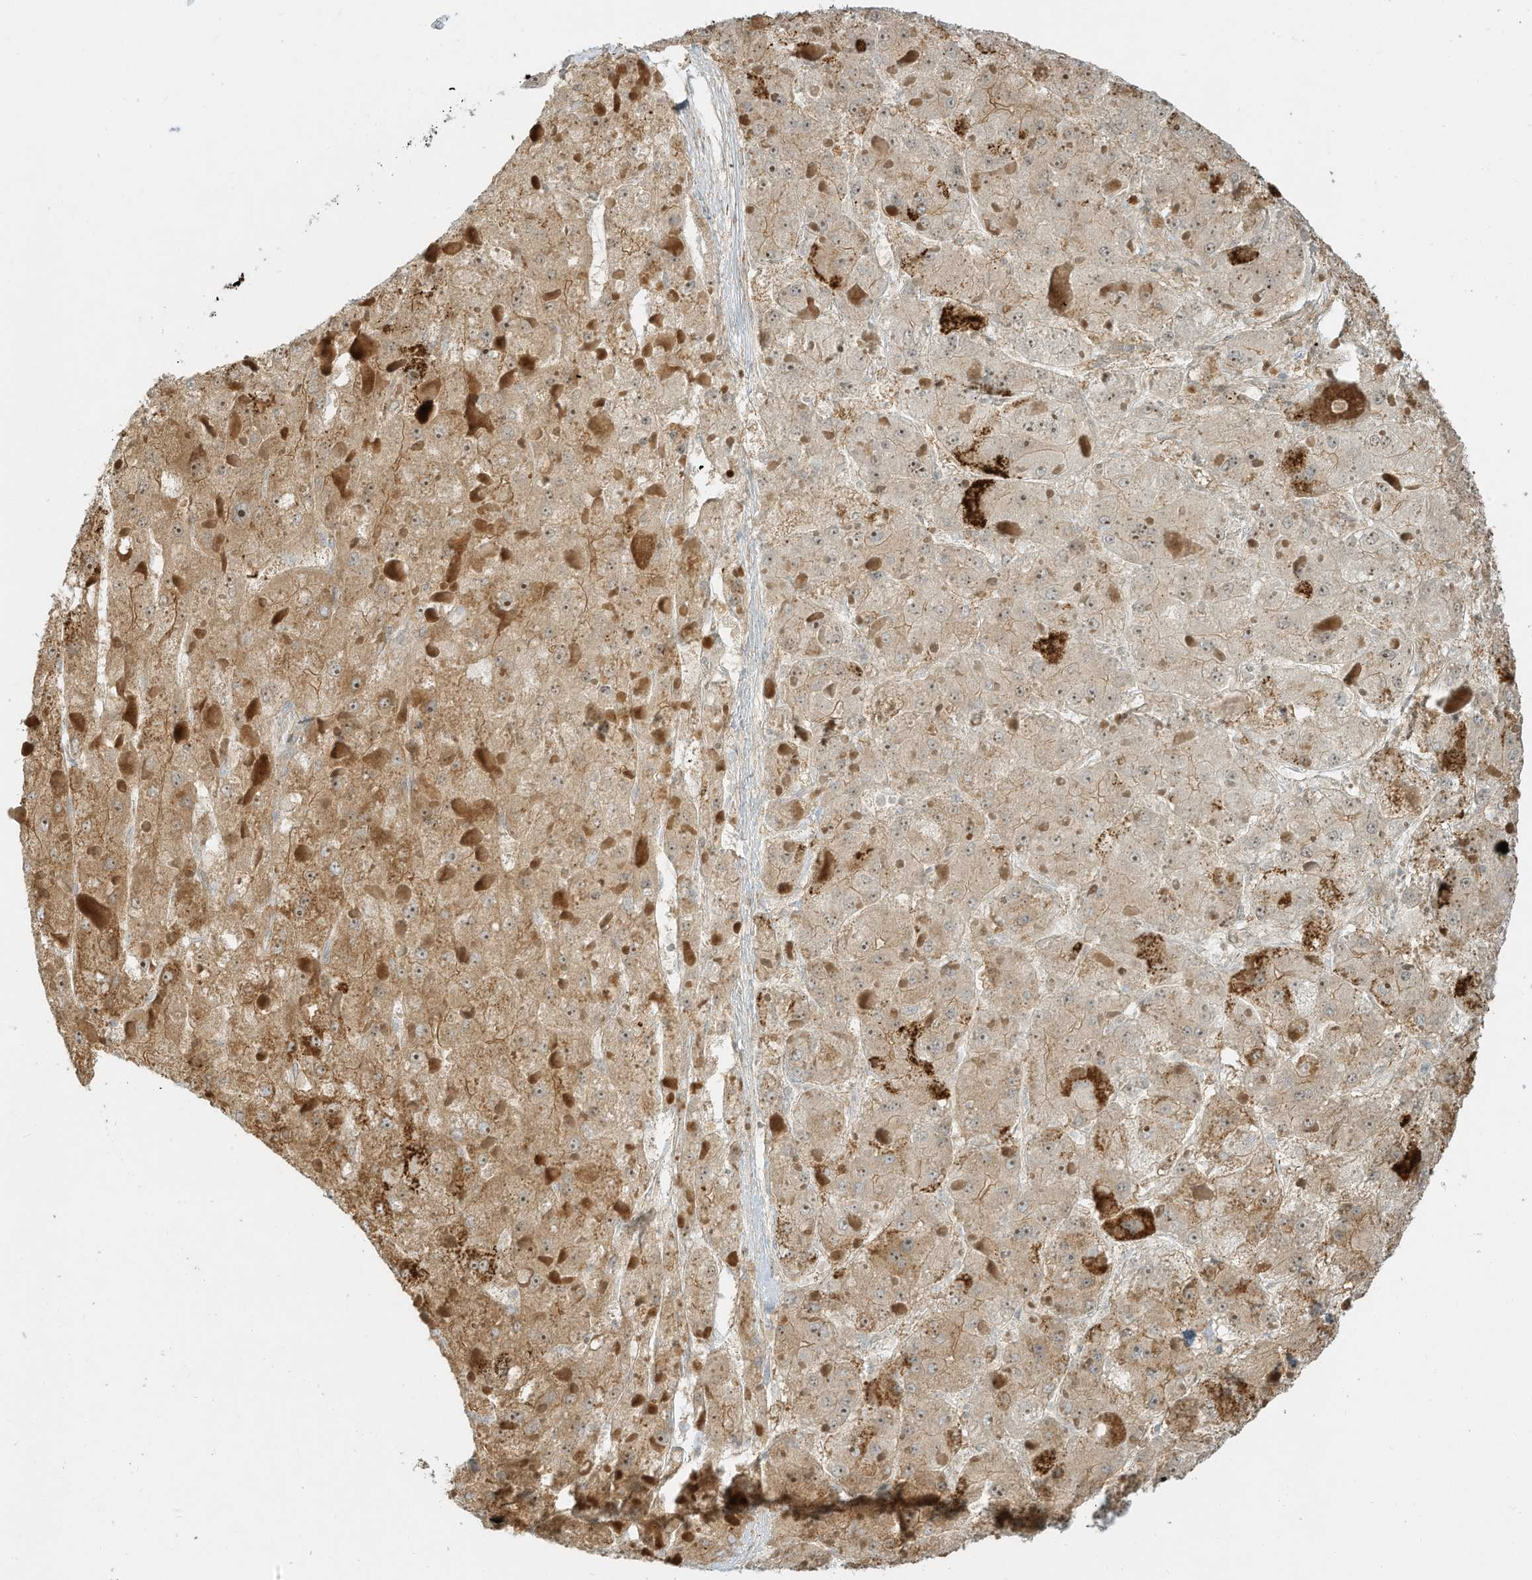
{"staining": {"intensity": "strong", "quantity": ">75%", "location": "cytoplasmic/membranous"}, "tissue": "liver cancer", "cell_type": "Tumor cells", "image_type": "cancer", "snomed": [{"axis": "morphology", "description": "Carcinoma, Hepatocellular, NOS"}, {"axis": "topography", "description": "Liver"}], "caption": "Liver cancer tissue demonstrates strong cytoplasmic/membranous expression in about >75% of tumor cells, visualized by immunohistochemistry.", "gene": "OFD1", "patient": {"sex": "female", "age": 73}}